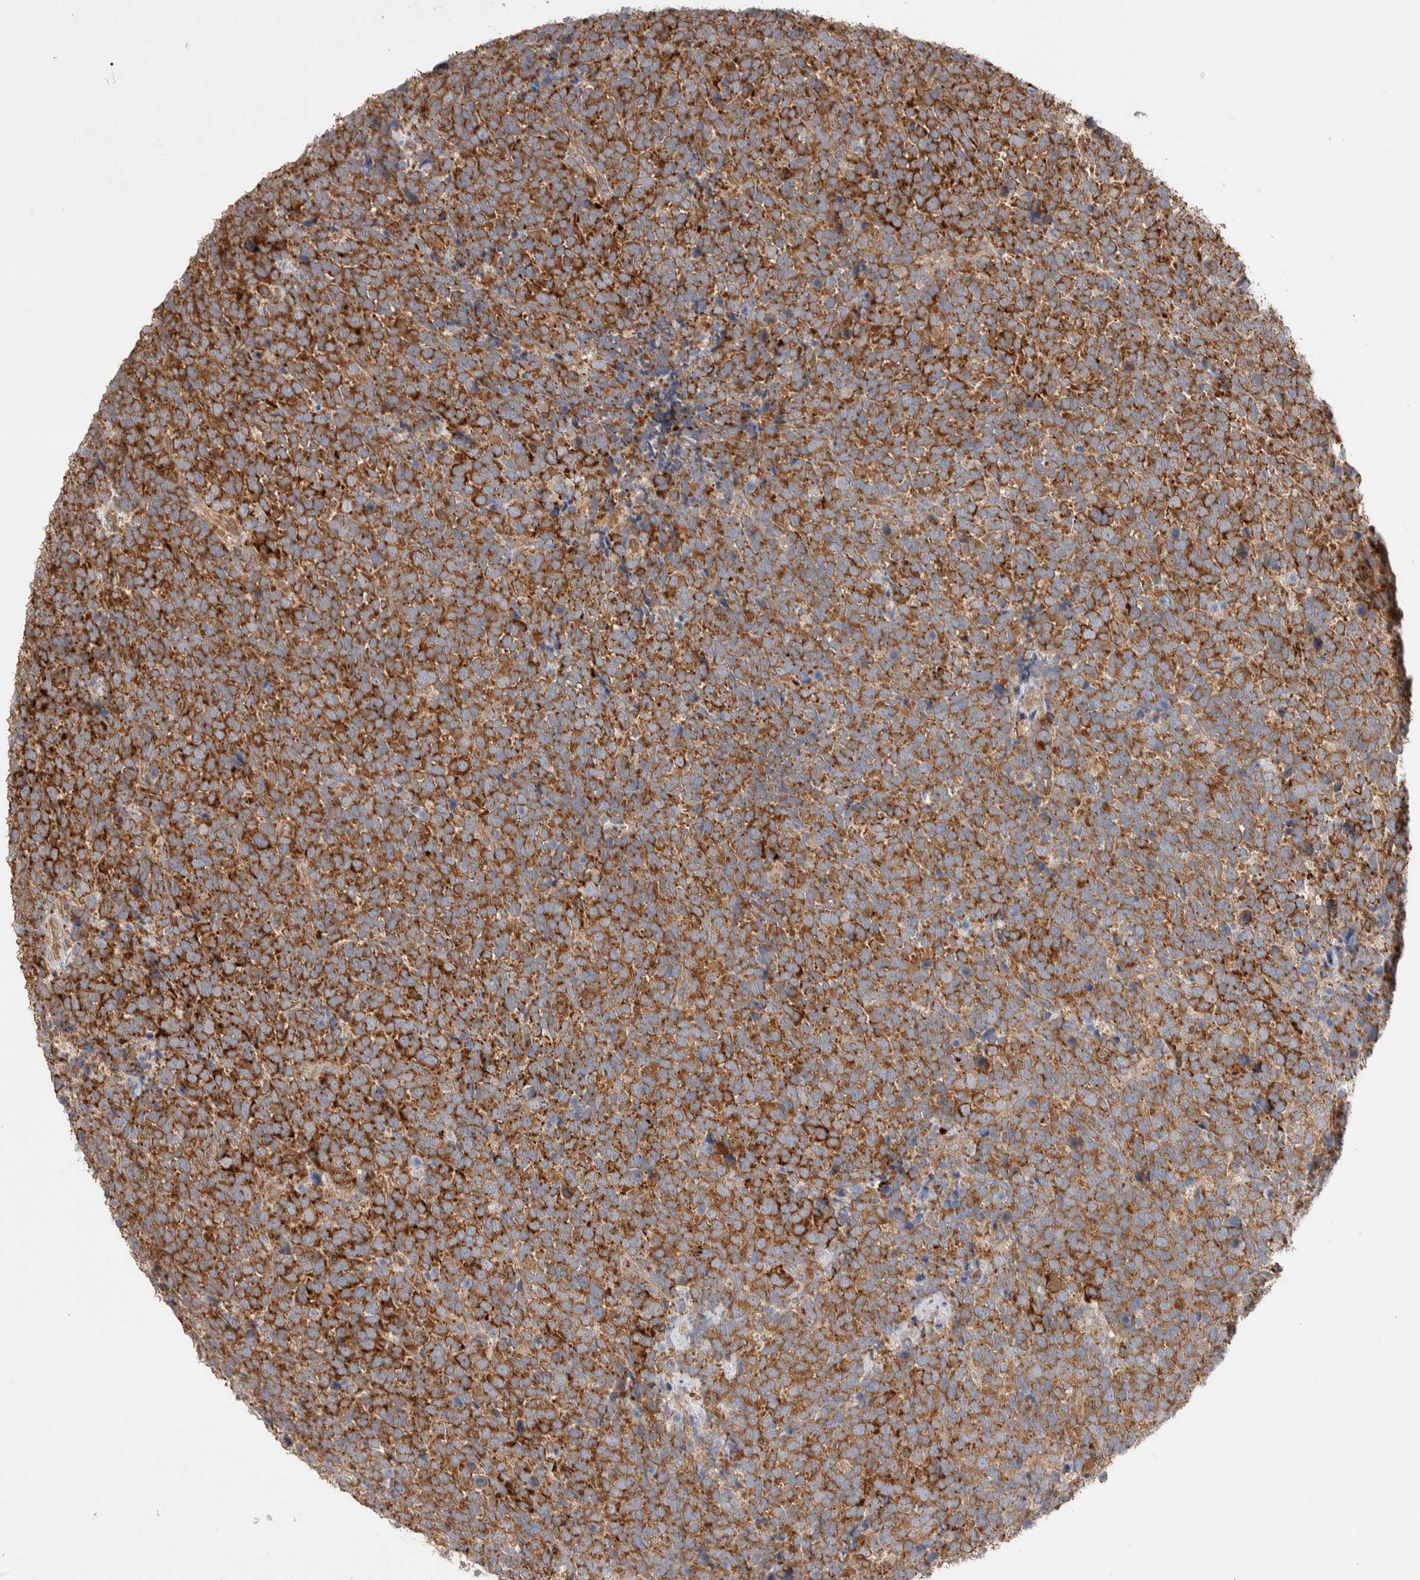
{"staining": {"intensity": "strong", "quantity": ">75%", "location": "cytoplasmic/membranous"}, "tissue": "urothelial cancer", "cell_type": "Tumor cells", "image_type": "cancer", "snomed": [{"axis": "morphology", "description": "Urothelial carcinoma, High grade"}, {"axis": "topography", "description": "Urinary bladder"}], "caption": "Human urothelial cancer stained with a brown dye demonstrates strong cytoplasmic/membranous positive expression in about >75% of tumor cells.", "gene": "DEPTOR", "patient": {"sex": "female", "age": 82}}